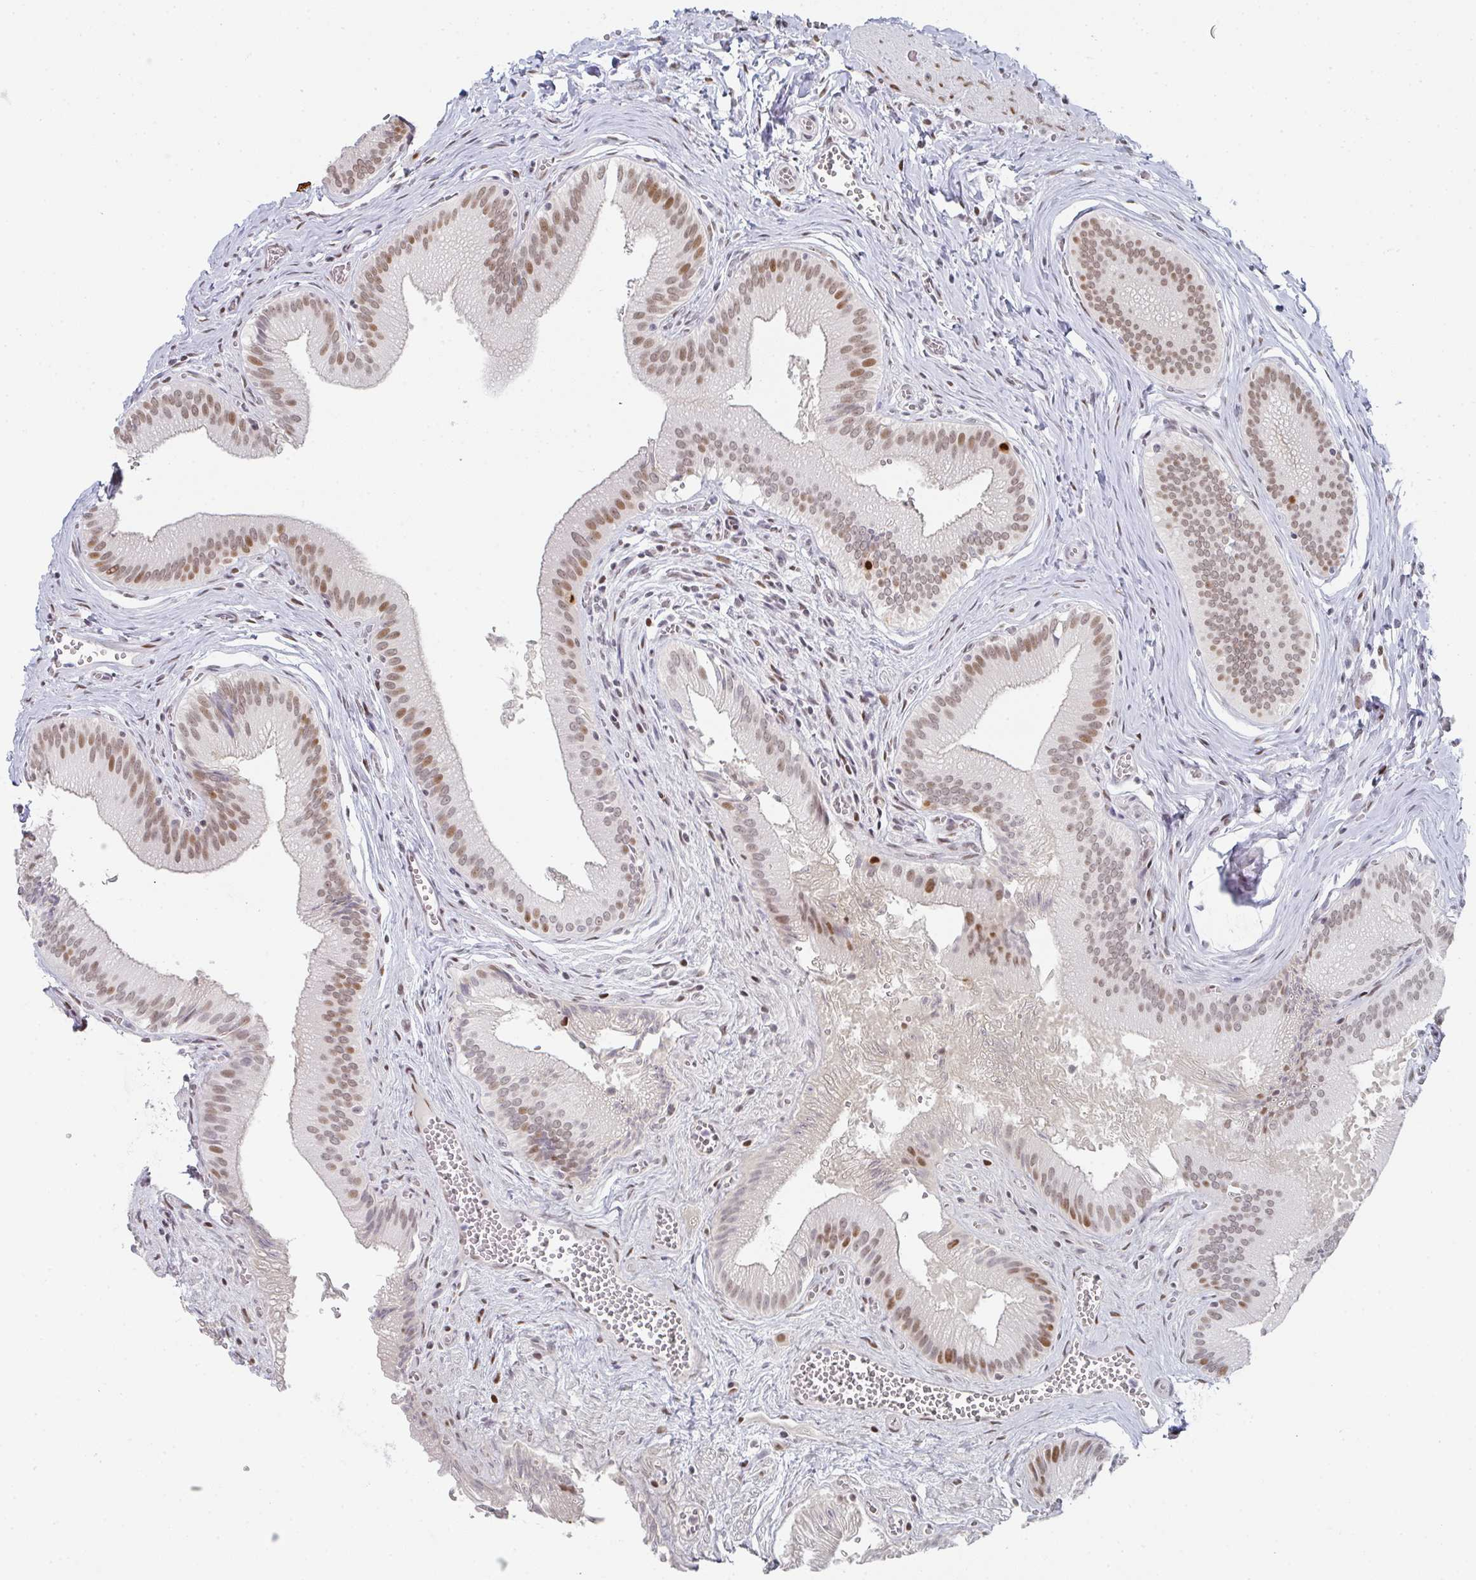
{"staining": {"intensity": "moderate", "quantity": ">75%", "location": "nuclear"}, "tissue": "gallbladder", "cell_type": "Glandular cells", "image_type": "normal", "snomed": [{"axis": "morphology", "description": "Normal tissue, NOS"}, {"axis": "topography", "description": "Gallbladder"}], "caption": "Immunohistochemistry image of benign gallbladder stained for a protein (brown), which demonstrates medium levels of moderate nuclear expression in about >75% of glandular cells.", "gene": "POU2AF2", "patient": {"sex": "male", "age": 17}}